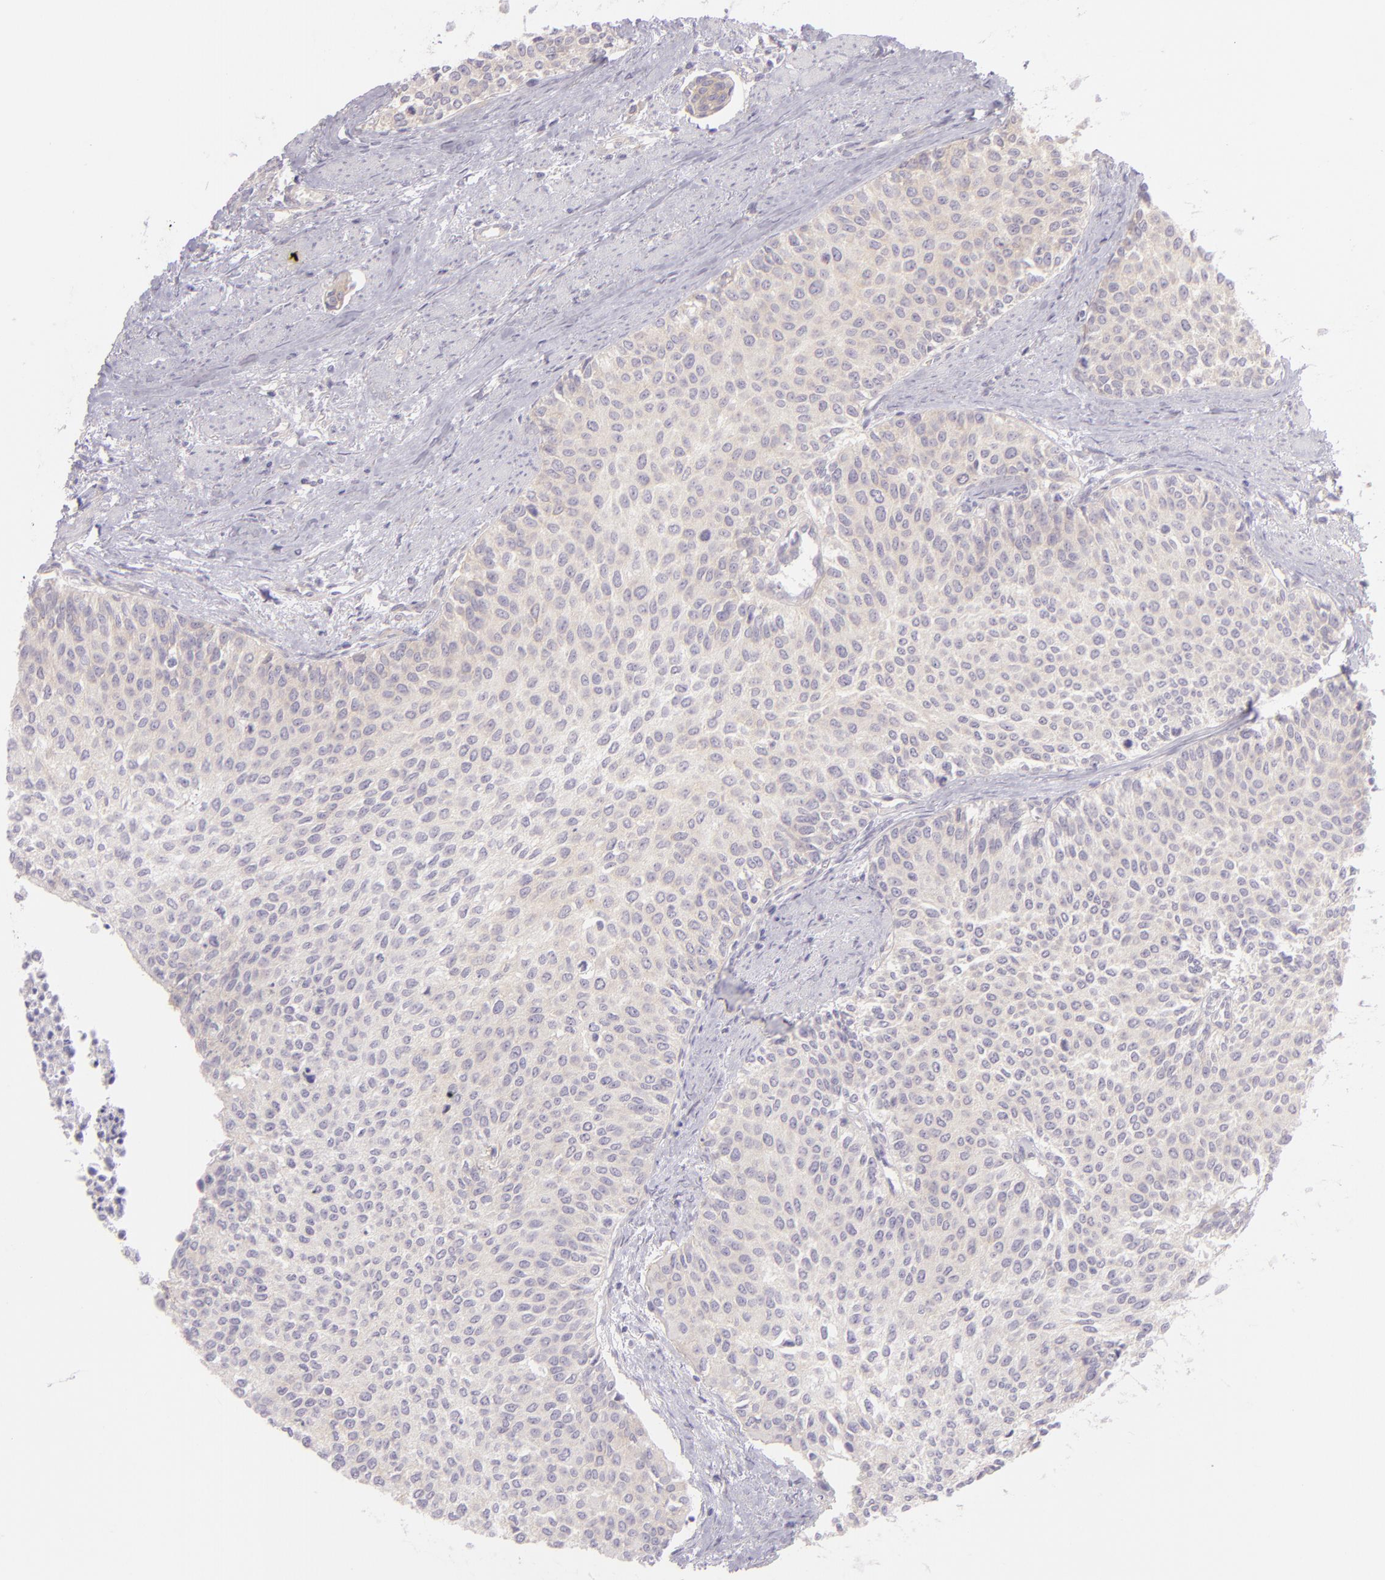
{"staining": {"intensity": "negative", "quantity": "none", "location": "none"}, "tissue": "urothelial cancer", "cell_type": "Tumor cells", "image_type": "cancer", "snomed": [{"axis": "morphology", "description": "Urothelial carcinoma, Low grade"}, {"axis": "topography", "description": "Urinary bladder"}], "caption": "There is no significant staining in tumor cells of urothelial carcinoma (low-grade).", "gene": "ZC3H7B", "patient": {"sex": "female", "age": 73}}